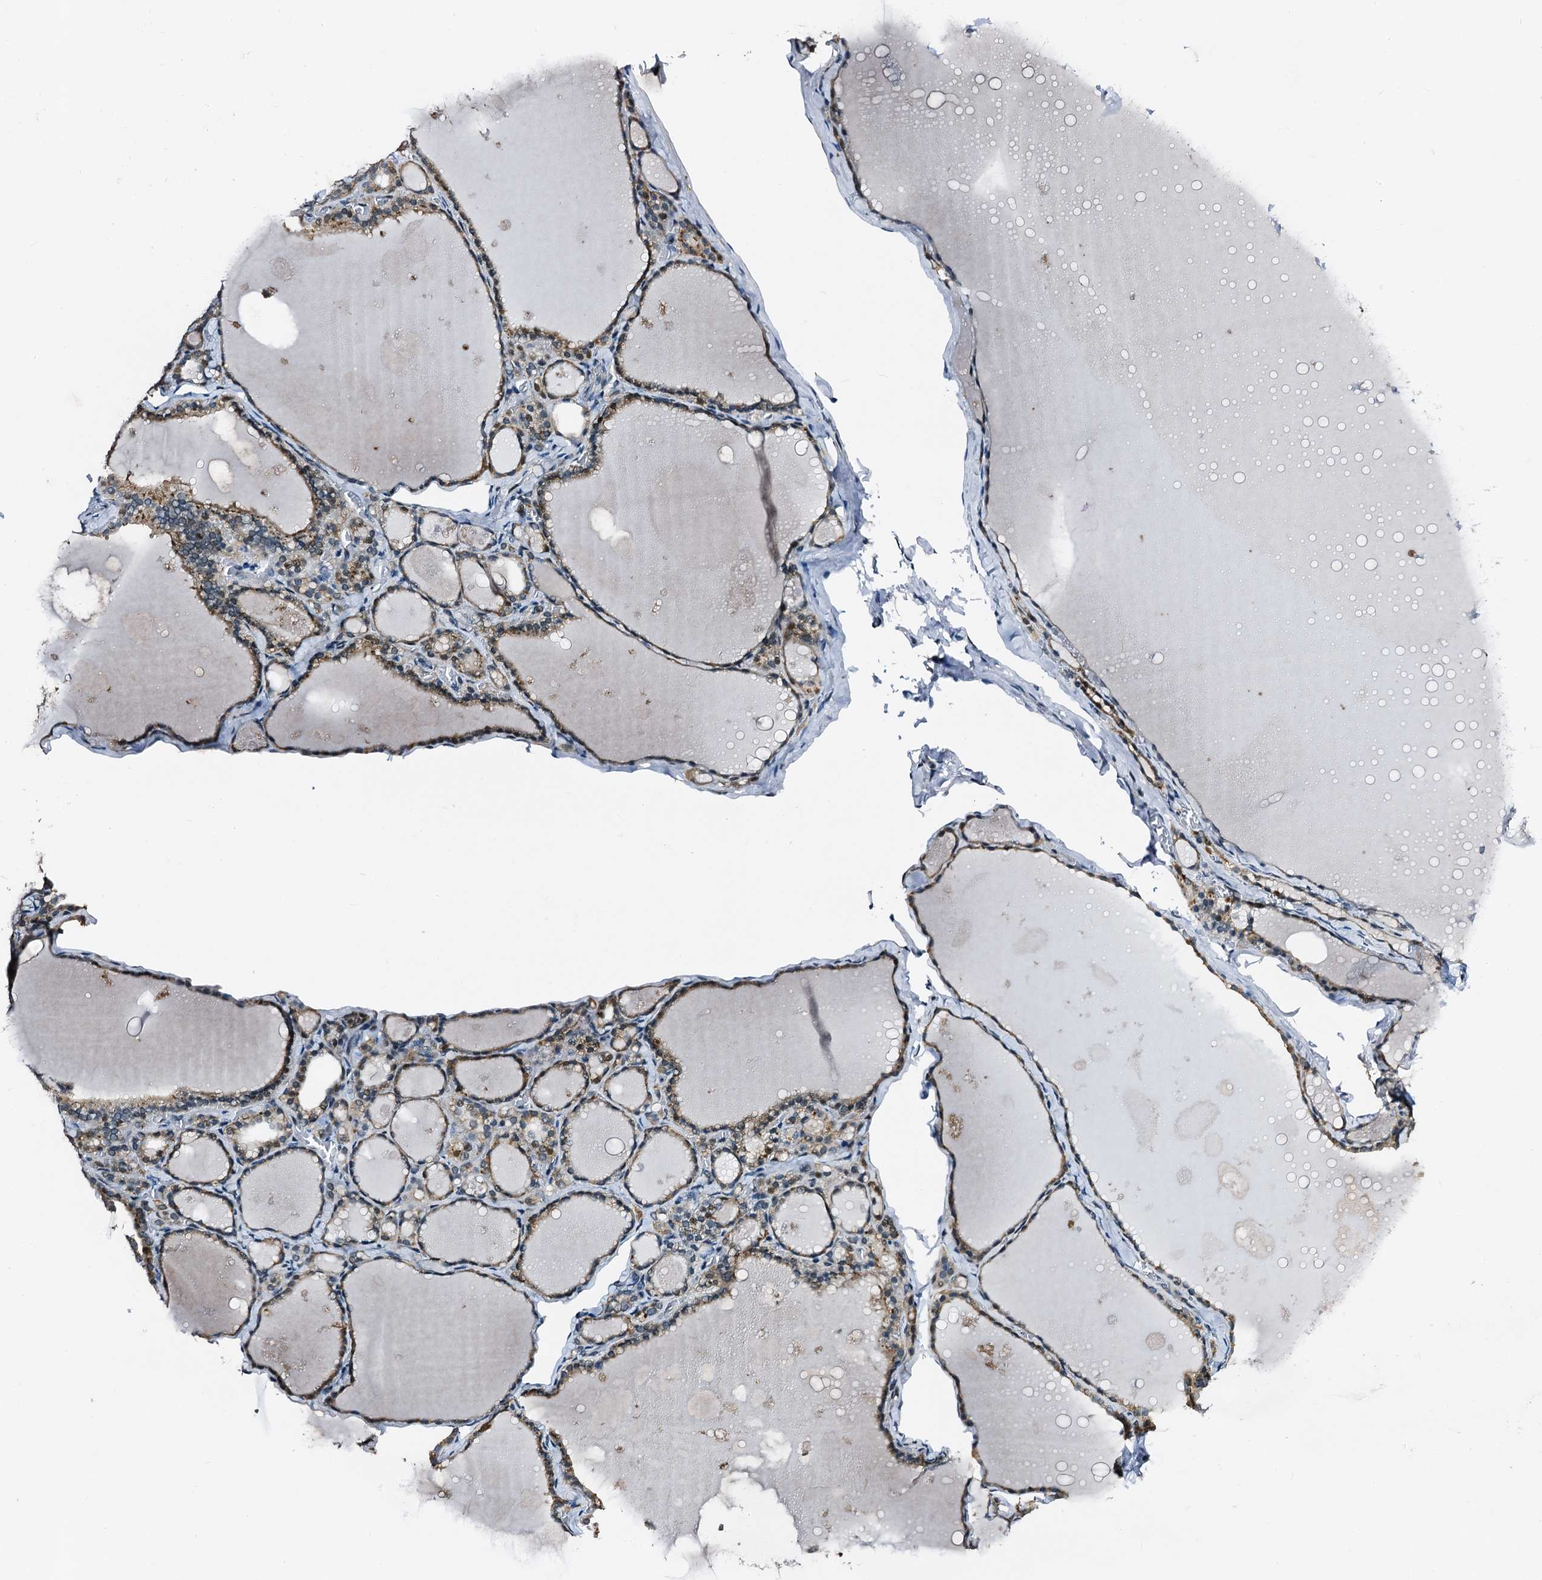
{"staining": {"intensity": "weak", "quantity": ">75%", "location": "cytoplasmic/membranous"}, "tissue": "thyroid gland", "cell_type": "Glandular cells", "image_type": "normal", "snomed": [{"axis": "morphology", "description": "Normal tissue, NOS"}, {"axis": "topography", "description": "Thyroid gland"}], "caption": "The immunohistochemical stain highlights weak cytoplasmic/membranous staining in glandular cells of unremarkable thyroid gland.", "gene": "FAM222A", "patient": {"sex": "male", "age": 56}}